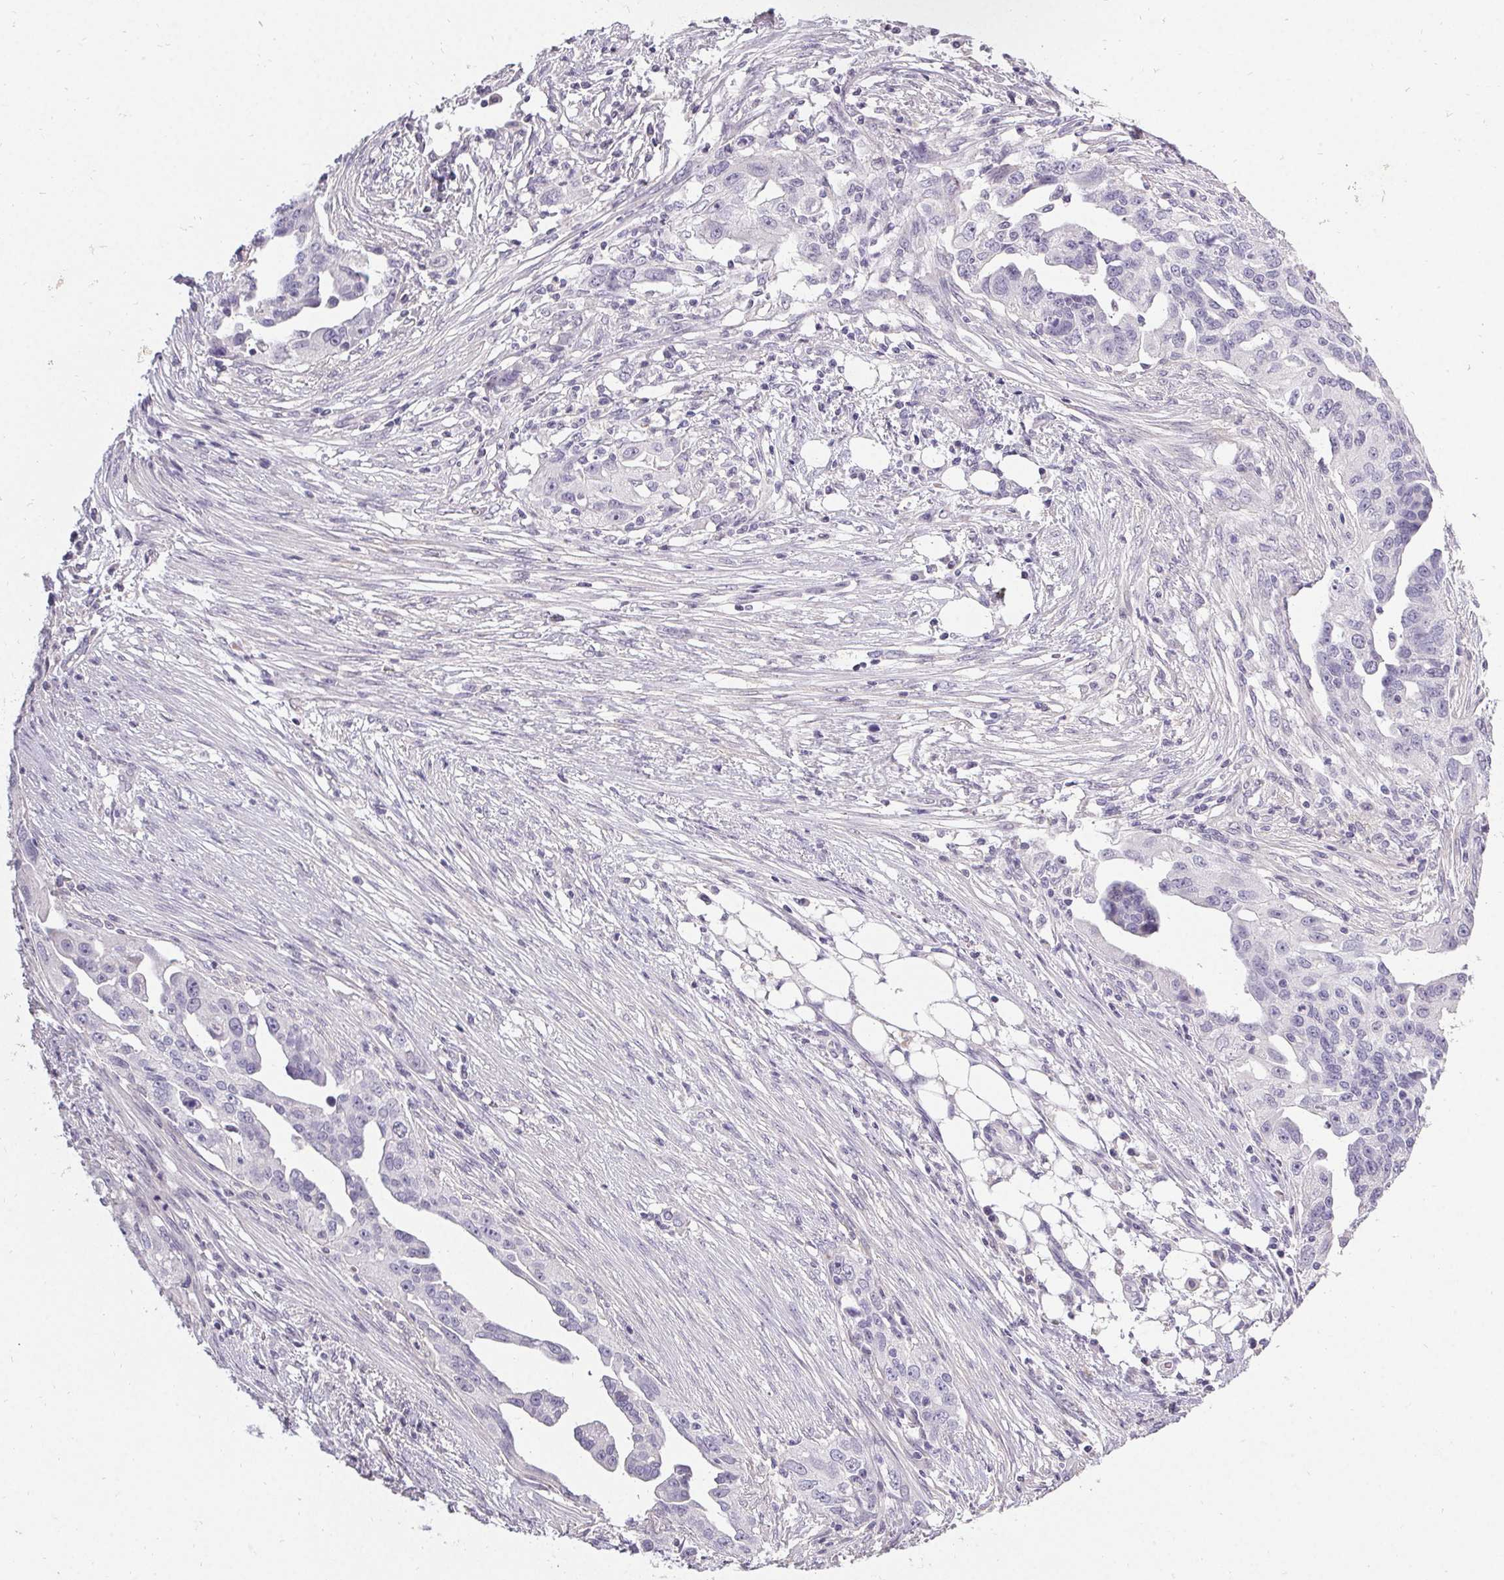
{"staining": {"intensity": "negative", "quantity": "none", "location": "none"}, "tissue": "ovarian cancer", "cell_type": "Tumor cells", "image_type": "cancer", "snomed": [{"axis": "morphology", "description": "Carcinoma, endometroid"}, {"axis": "morphology", "description": "Cystadenocarcinoma, serous, NOS"}, {"axis": "topography", "description": "Ovary"}], "caption": "DAB immunohistochemical staining of serous cystadenocarcinoma (ovarian) demonstrates no significant staining in tumor cells.", "gene": "PMEL", "patient": {"sex": "female", "age": 45}}